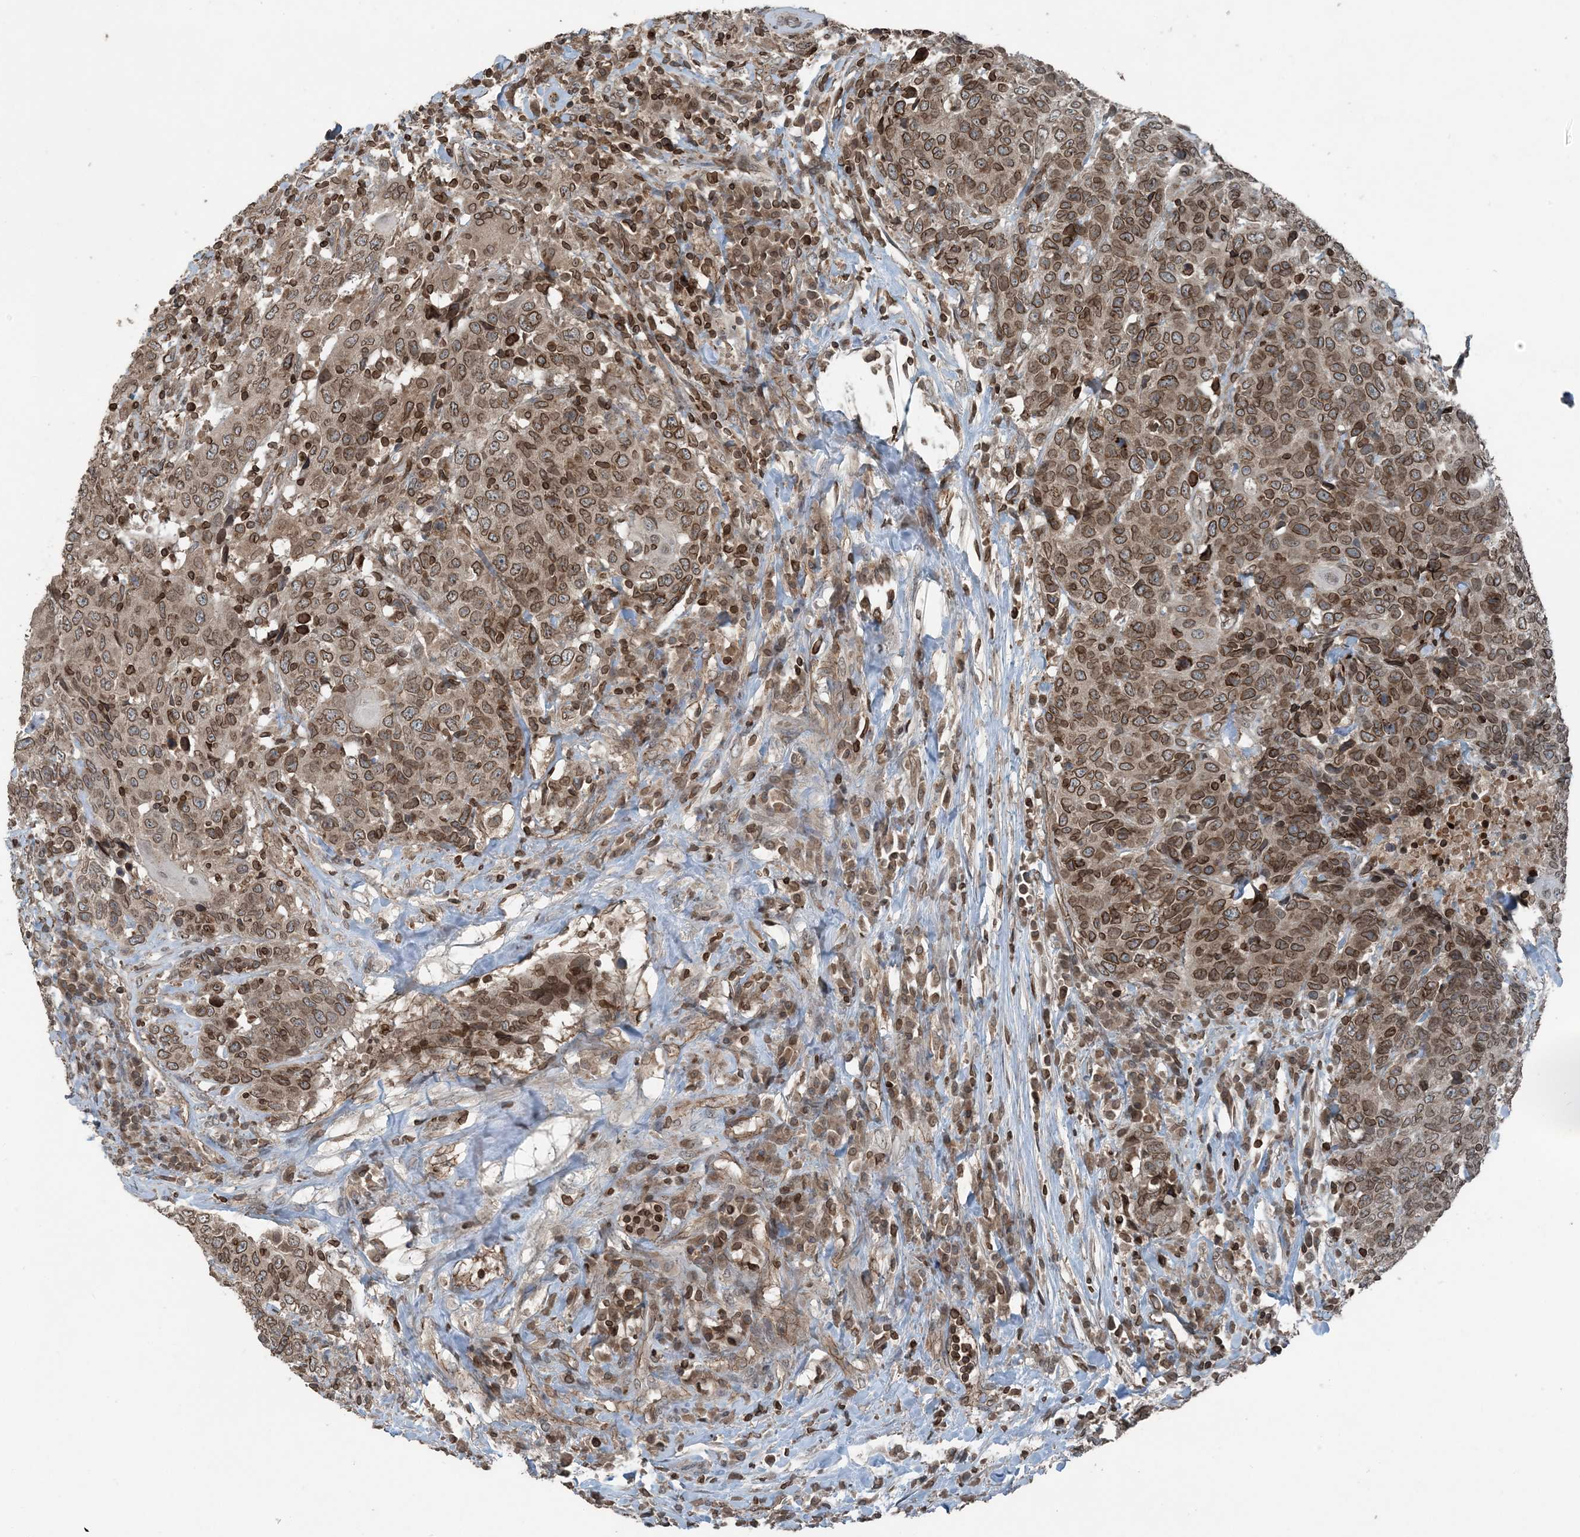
{"staining": {"intensity": "moderate", "quantity": ">75%", "location": "cytoplasmic/membranous,nuclear"}, "tissue": "head and neck cancer", "cell_type": "Tumor cells", "image_type": "cancer", "snomed": [{"axis": "morphology", "description": "Squamous cell carcinoma, NOS"}, {"axis": "topography", "description": "Head-Neck"}], "caption": "Protein staining by immunohistochemistry (IHC) exhibits moderate cytoplasmic/membranous and nuclear expression in approximately >75% of tumor cells in squamous cell carcinoma (head and neck).", "gene": "ZFAND2B", "patient": {"sex": "male", "age": 66}}